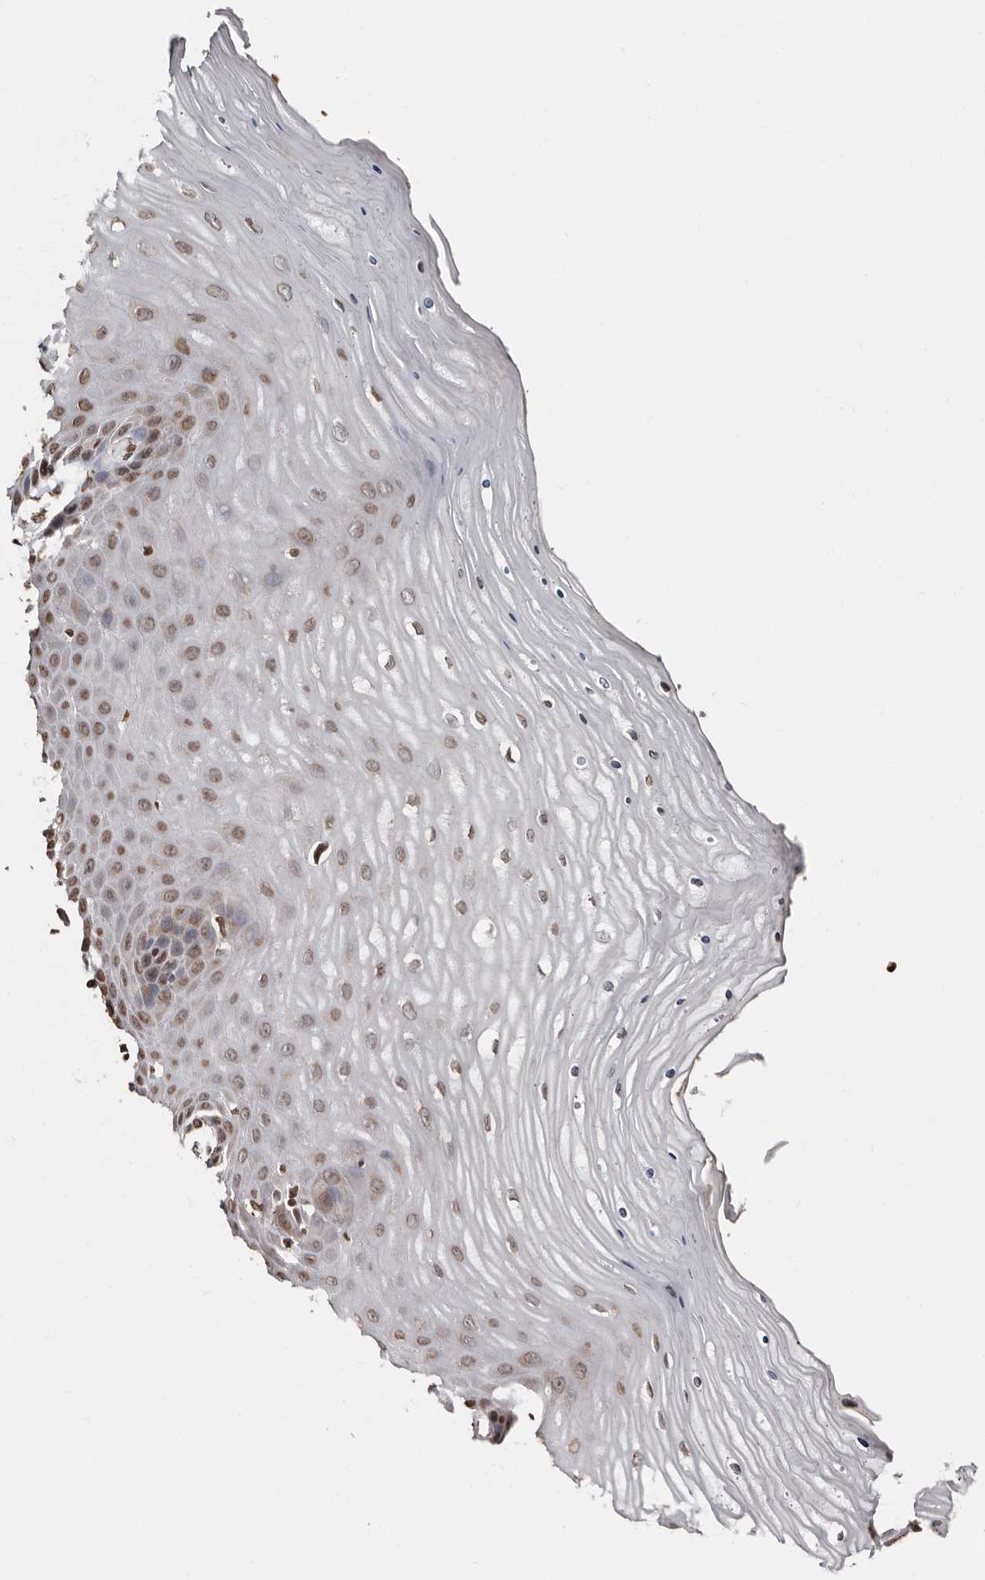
{"staining": {"intensity": "weak", "quantity": "<25%", "location": "cytoplasmic/membranous"}, "tissue": "cervix", "cell_type": "Glandular cells", "image_type": "normal", "snomed": [{"axis": "morphology", "description": "Normal tissue, NOS"}, {"axis": "topography", "description": "Cervix"}], "caption": "Immunohistochemistry (IHC) histopathology image of normal cervix stained for a protein (brown), which reveals no positivity in glandular cells.", "gene": "CCDC190", "patient": {"sex": "female", "age": 55}}